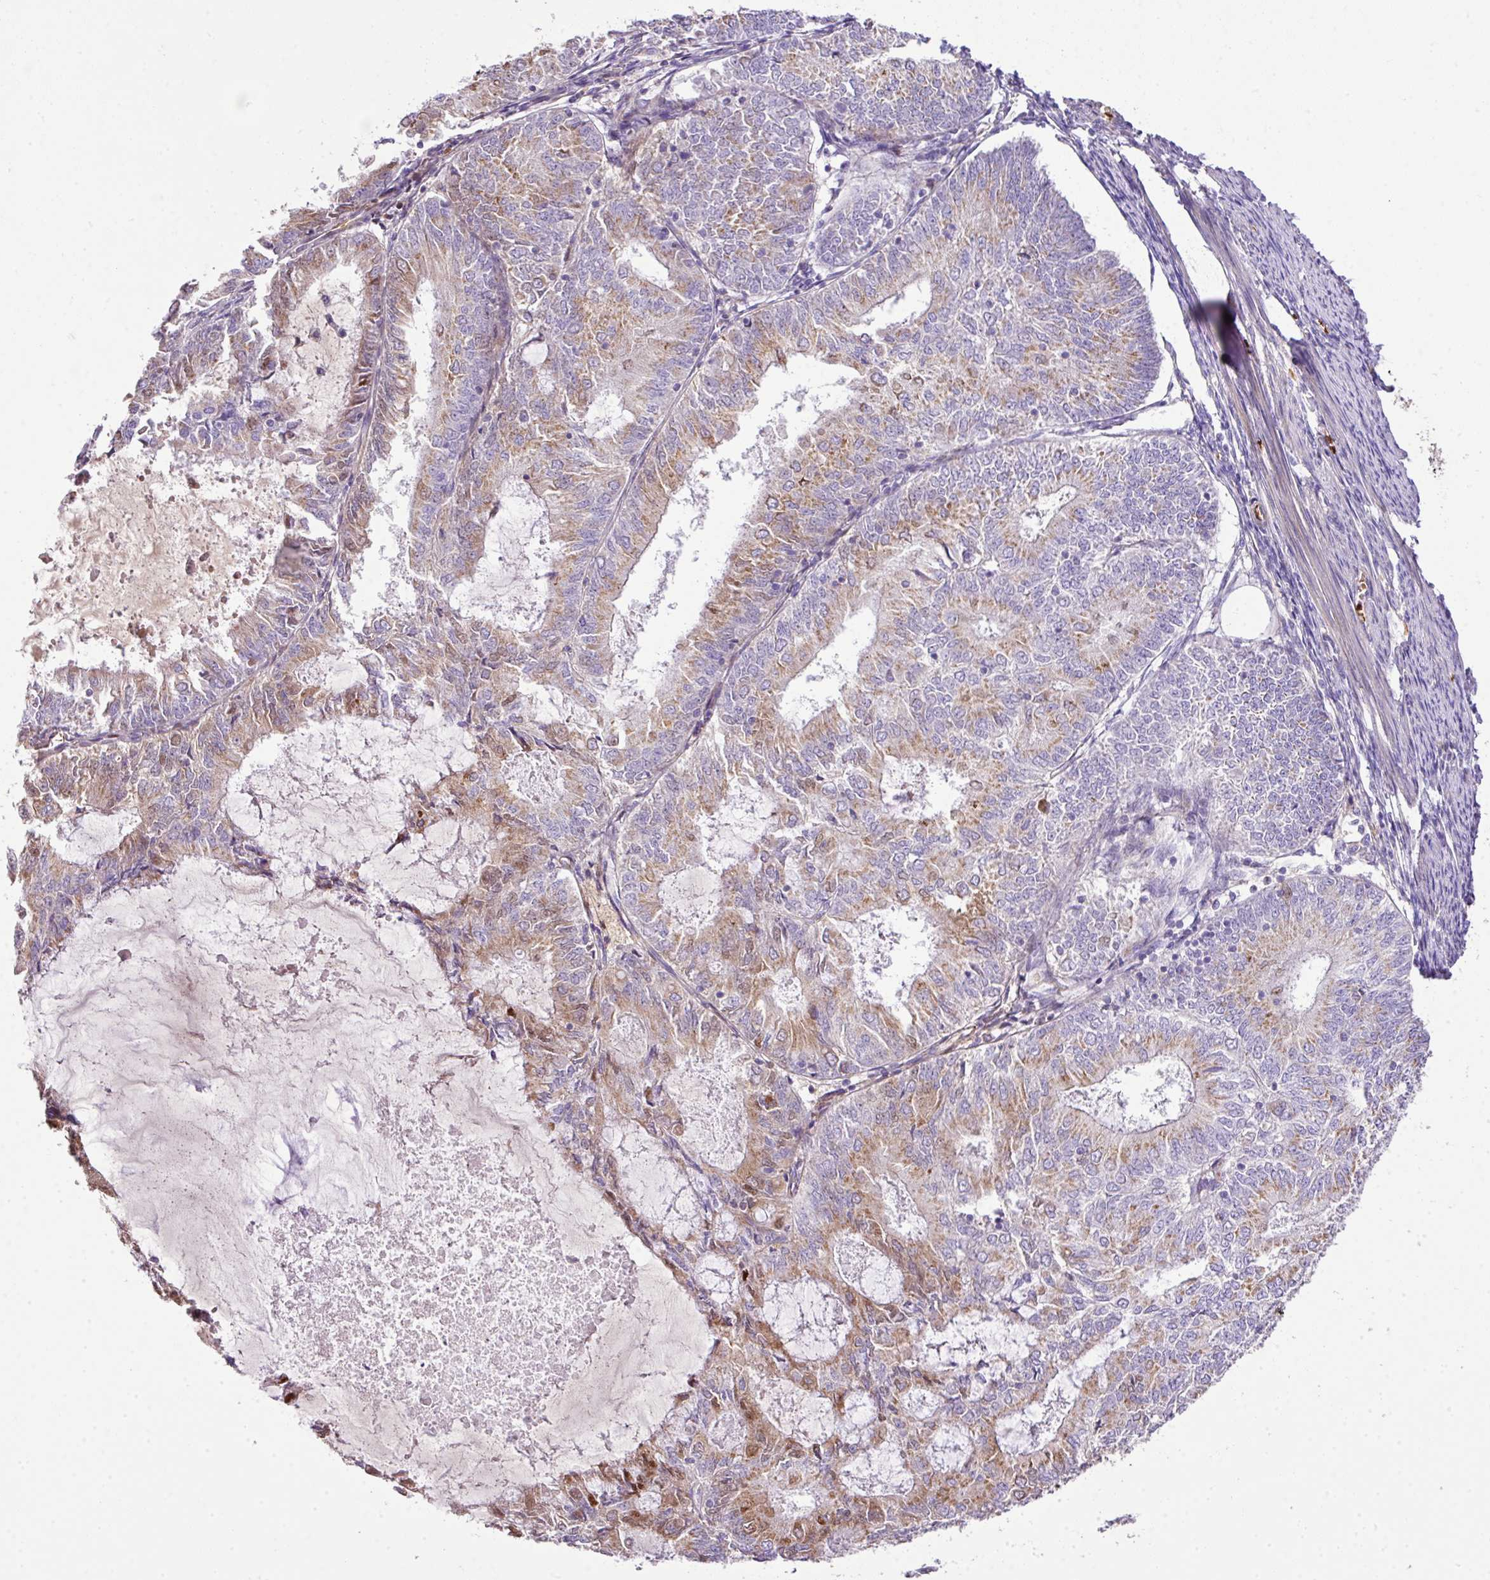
{"staining": {"intensity": "moderate", "quantity": "25%-75%", "location": "cytoplasmic/membranous"}, "tissue": "endometrial cancer", "cell_type": "Tumor cells", "image_type": "cancer", "snomed": [{"axis": "morphology", "description": "Adenocarcinoma, NOS"}, {"axis": "topography", "description": "Endometrium"}], "caption": "Tumor cells display medium levels of moderate cytoplasmic/membranous positivity in about 25%-75% of cells in human endometrial adenocarcinoma.", "gene": "CTXN2", "patient": {"sex": "female", "age": 57}}